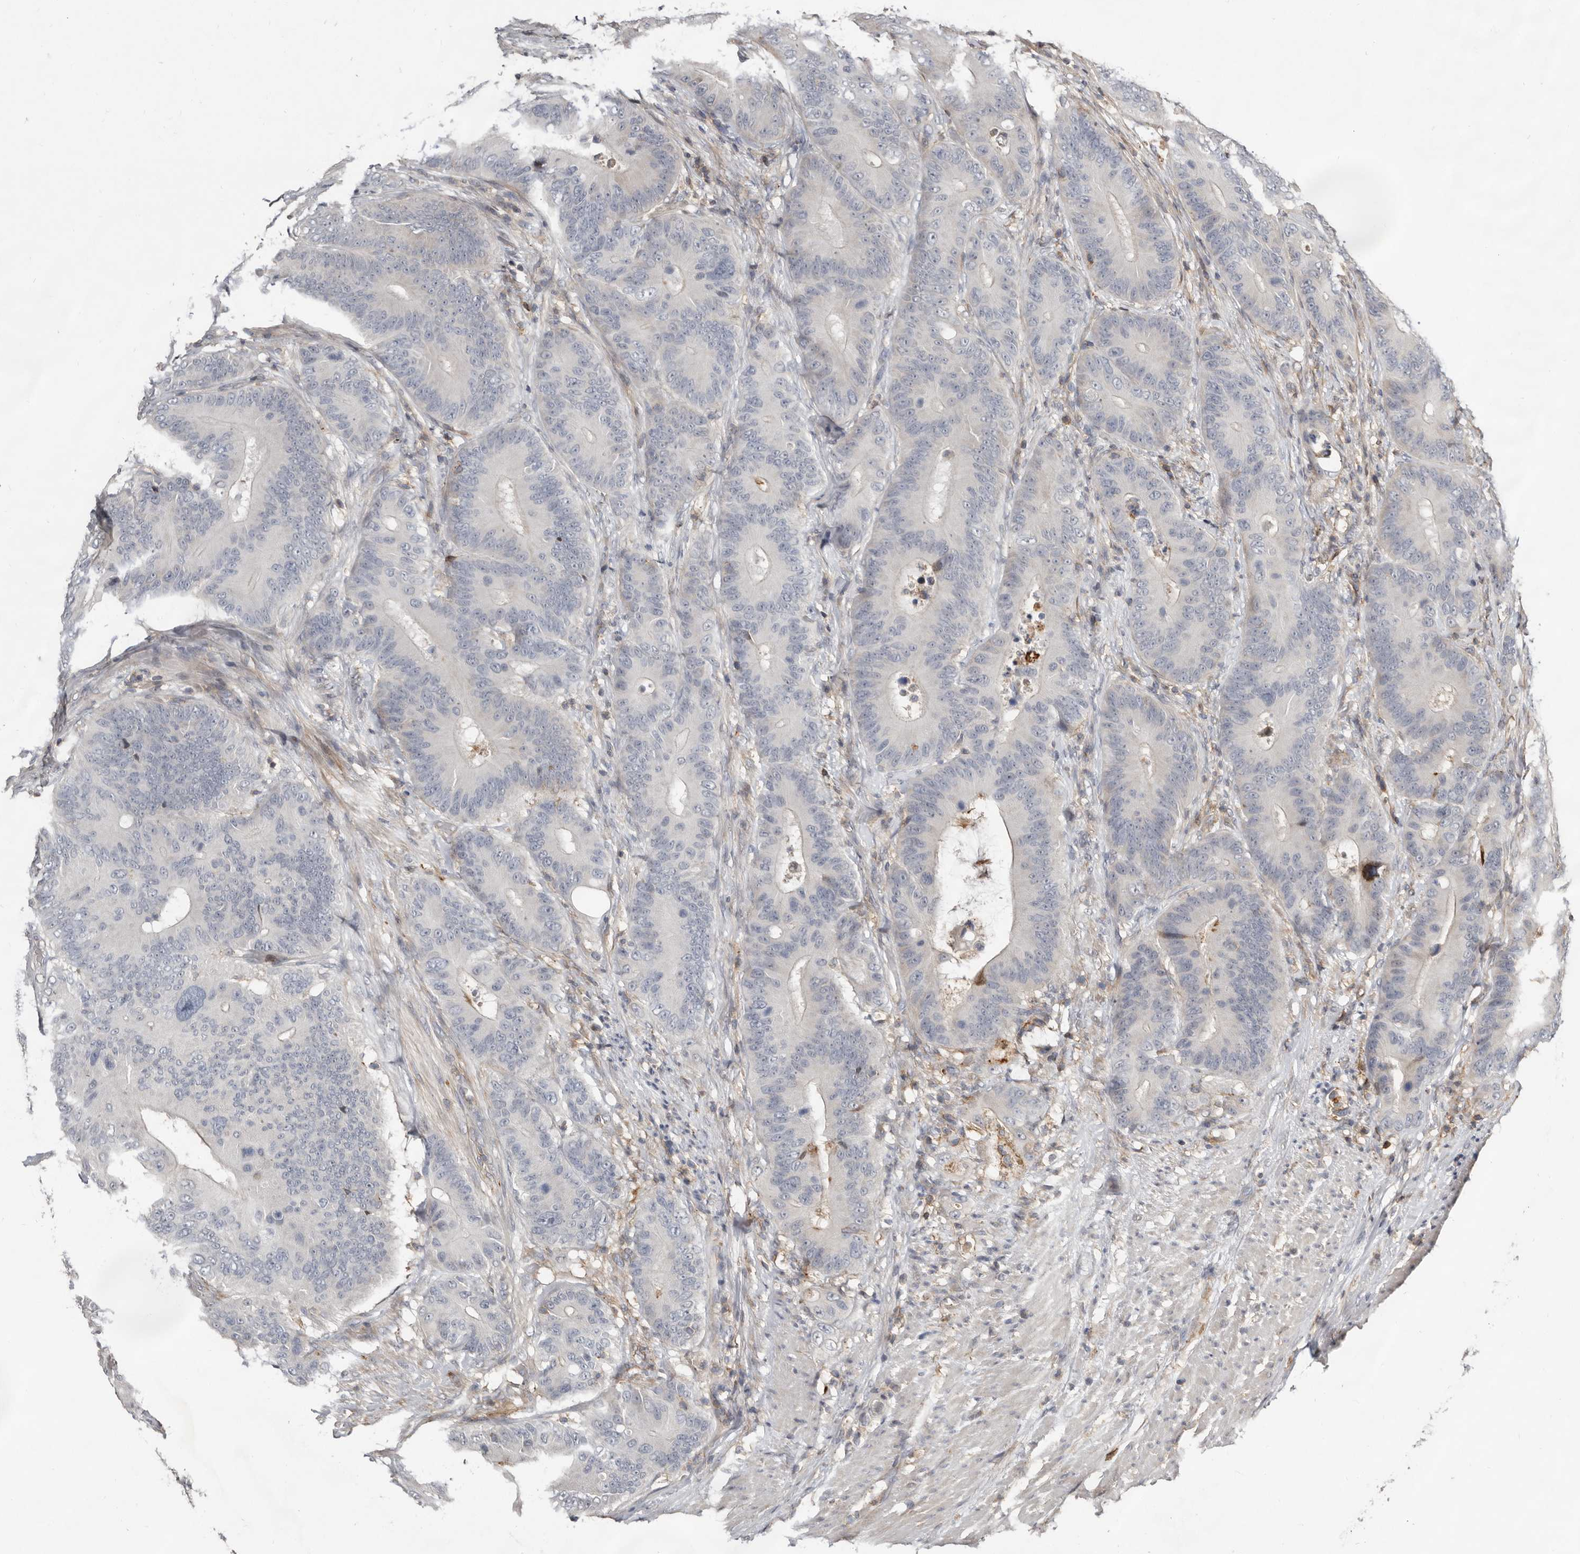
{"staining": {"intensity": "negative", "quantity": "none", "location": "none"}, "tissue": "colorectal cancer", "cell_type": "Tumor cells", "image_type": "cancer", "snomed": [{"axis": "morphology", "description": "Adenocarcinoma, NOS"}, {"axis": "topography", "description": "Colon"}], "caption": "Colorectal adenocarcinoma was stained to show a protein in brown. There is no significant expression in tumor cells.", "gene": "KIF26B", "patient": {"sex": "male", "age": 83}}